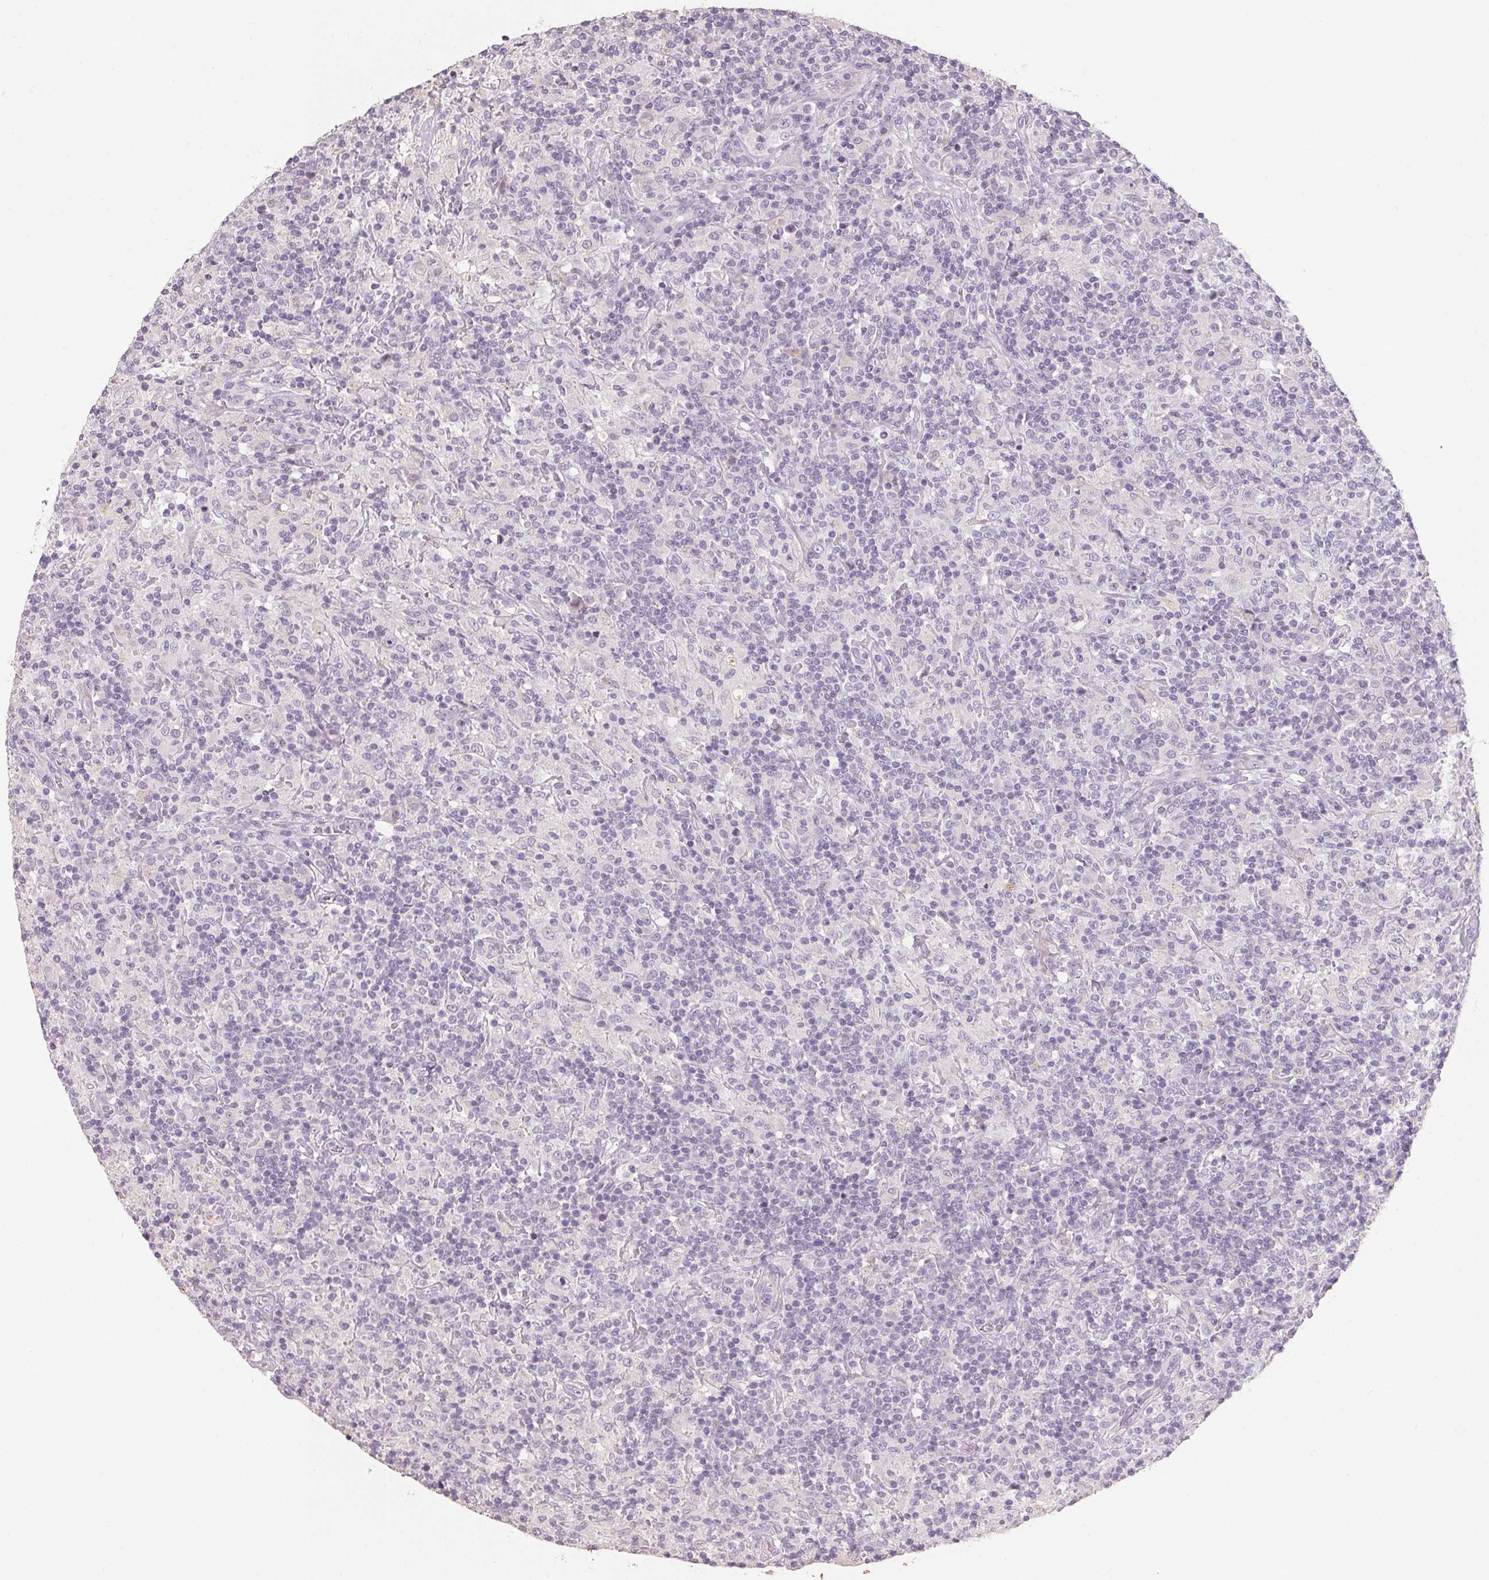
{"staining": {"intensity": "negative", "quantity": "none", "location": "none"}, "tissue": "lymphoma", "cell_type": "Tumor cells", "image_type": "cancer", "snomed": [{"axis": "morphology", "description": "Hodgkin's disease, NOS"}, {"axis": "topography", "description": "Lymph node"}], "caption": "DAB immunohistochemical staining of human Hodgkin's disease shows no significant positivity in tumor cells.", "gene": "CXCL5", "patient": {"sex": "male", "age": 70}}